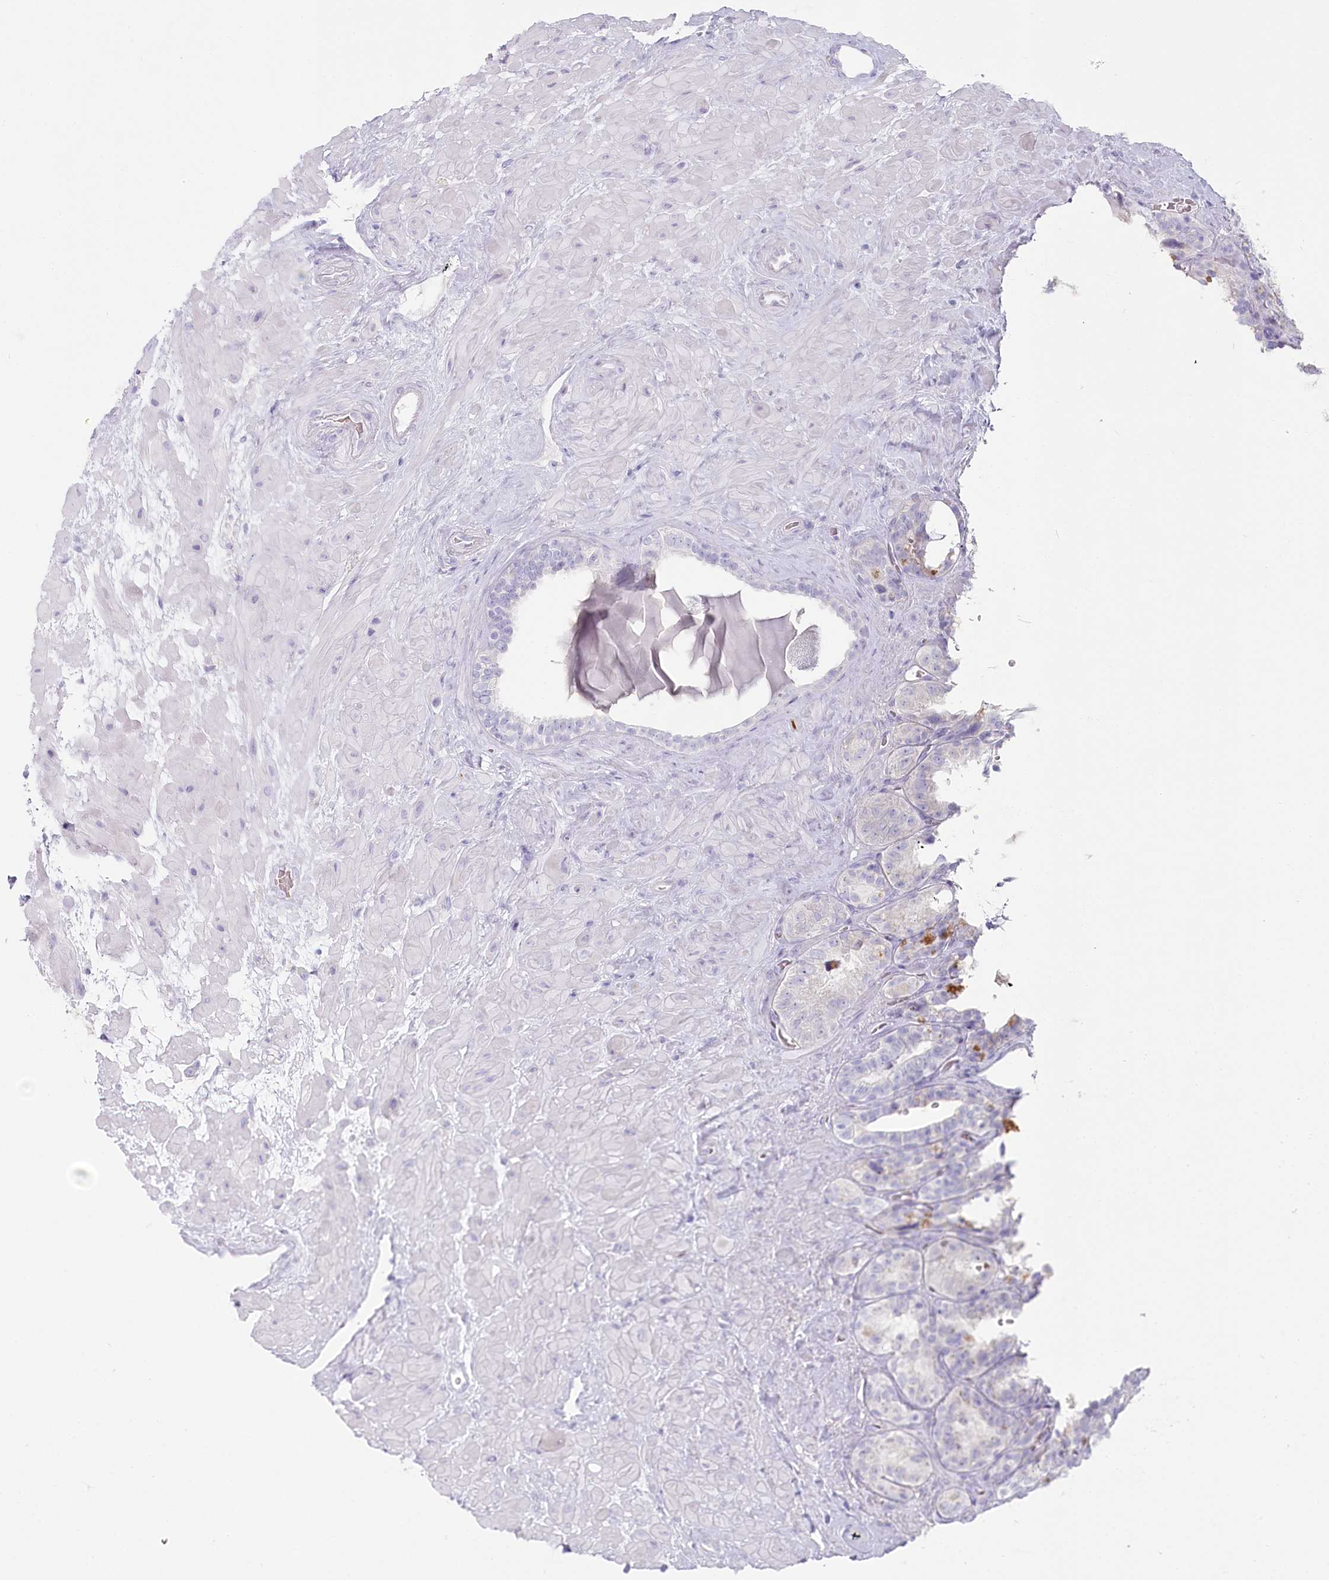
{"staining": {"intensity": "moderate", "quantity": "25%-75%", "location": "cytoplasmic/membranous"}, "tissue": "seminal vesicle", "cell_type": "Glandular cells", "image_type": "normal", "snomed": [{"axis": "morphology", "description": "Normal tissue, NOS"}, {"axis": "topography", "description": "Prostate"}, {"axis": "topography", "description": "Seminal veicle"}], "caption": "Immunohistochemical staining of normal human seminal vesicle exhibits medium levels of moderate cytoplasmic/membranous positivity in about 25%-75% of glandular cells.", "gene": "IFIT5", "patient": {"sex": "male", "age": 67}}